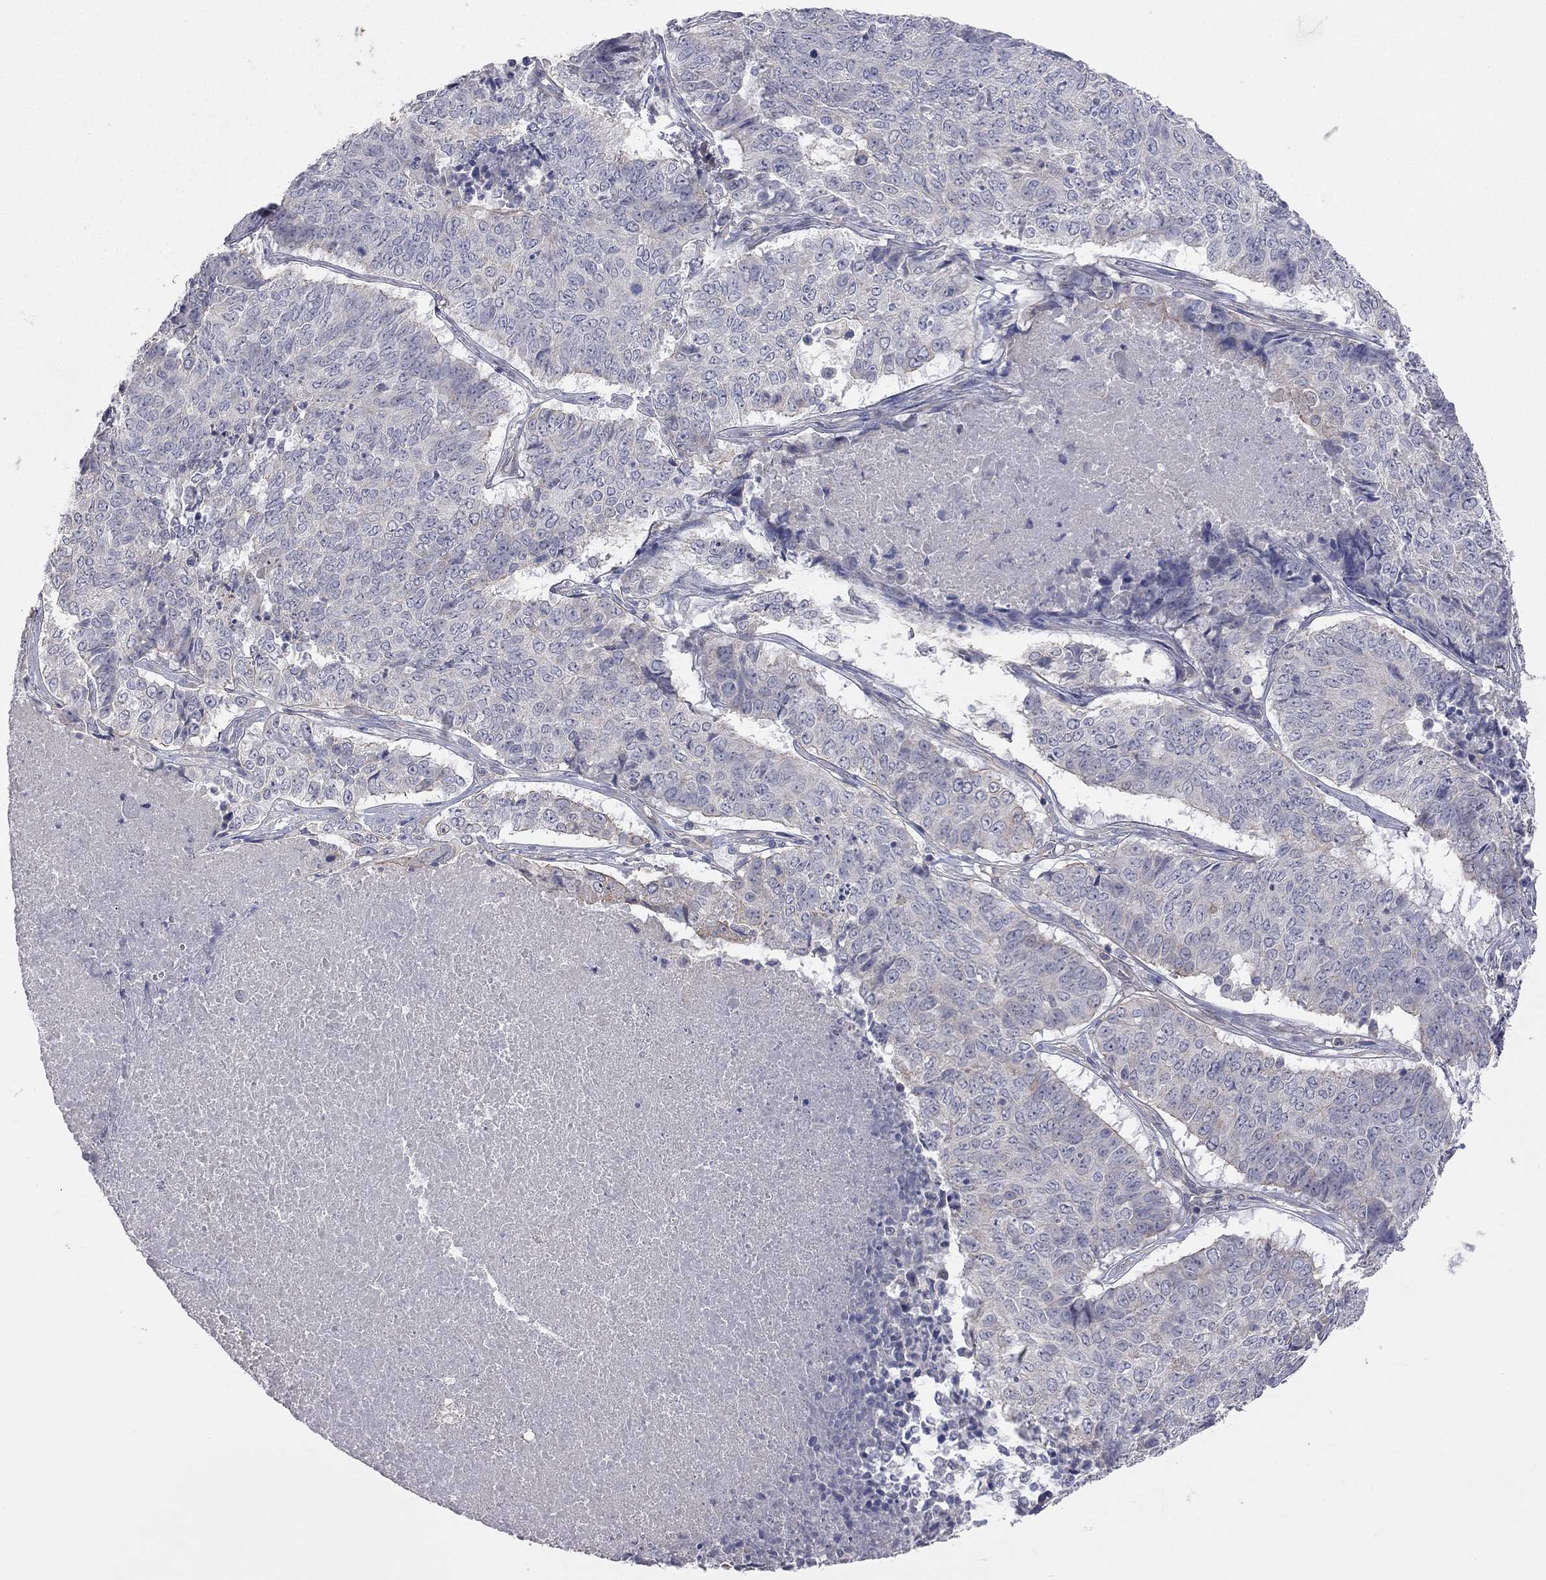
{"staining": {"intensity": "weak", "quantity": "<25%", "location": "cytoplasmic/membranous"}, "tissue": "lung cancer", "cell_type": "Tumor cells", "image_type": "cancer", "snomed": [{"axis": "morphology", "description": "Squamous cell carcinoma, NOS"}, {"axis": "topography", "description": "Lung"}], "caption": "Immunohistochemistry (IHC) histopathology image of human lung cancer (squamous cell carcinoma) stained for a protein (brown), which displays no positivity in tumor cells.", "gene": "KCNB1", "patient": {"sex": "male", "age": 64}}